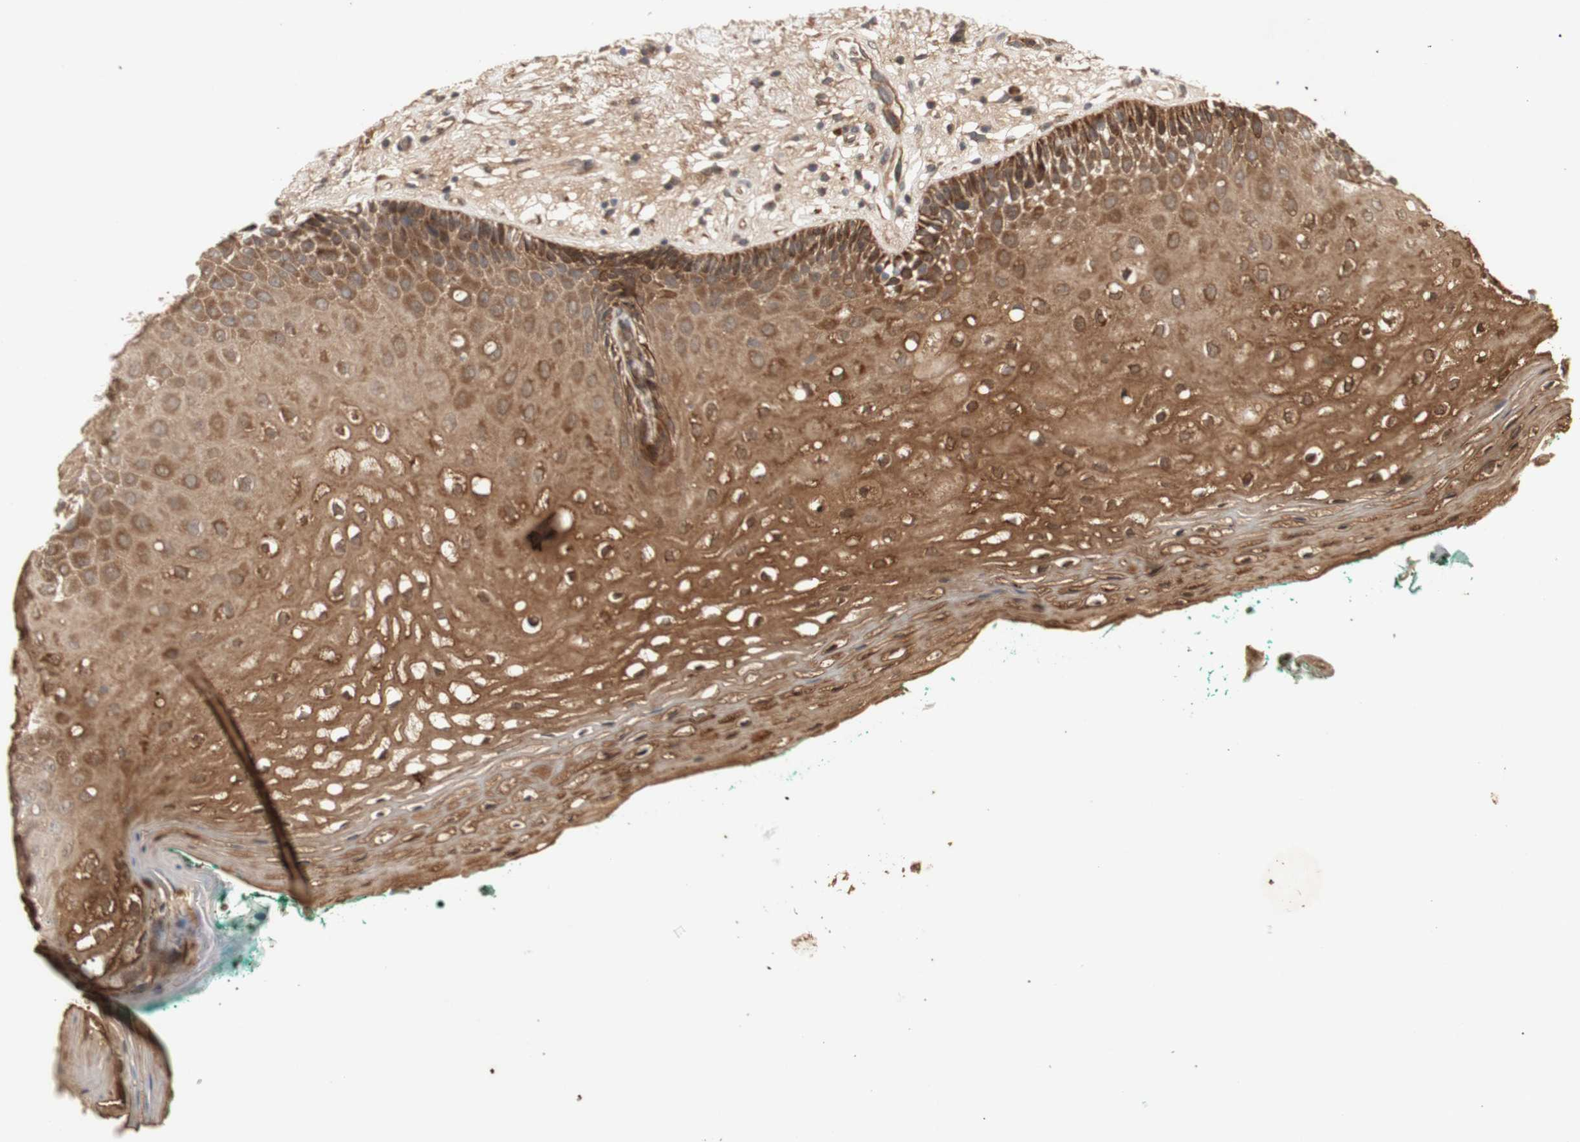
{"staining": {"intensity": "moderate", "quantity": ">75%", "location": "cytoplasmic/membranous"}, "tissue": "oral mucosa", "cell_type": "Squamous epithelial cells", "image_type": "normal", "snomed": [{"axis": "morphology", "description": "Normal tissue, NOS"}, {"axis": "topography", "description": "Skeletal muscle"}, {"axis": "topography", "description": "Oral tissue"}, {"axis": "topography", "description": "Peripheral nerve tissue"}], "caption": "Oral mucosa was stained to show a protein in brown. There is medium levels of moderate cytoplasmic/membranous expression in approximately >75% of squamous epithelial cells. Ihc stains the protein in brown and the nuclei are stained blue.", "gene": "PKN1", "patient": {"sex": "female", "age": 84}}